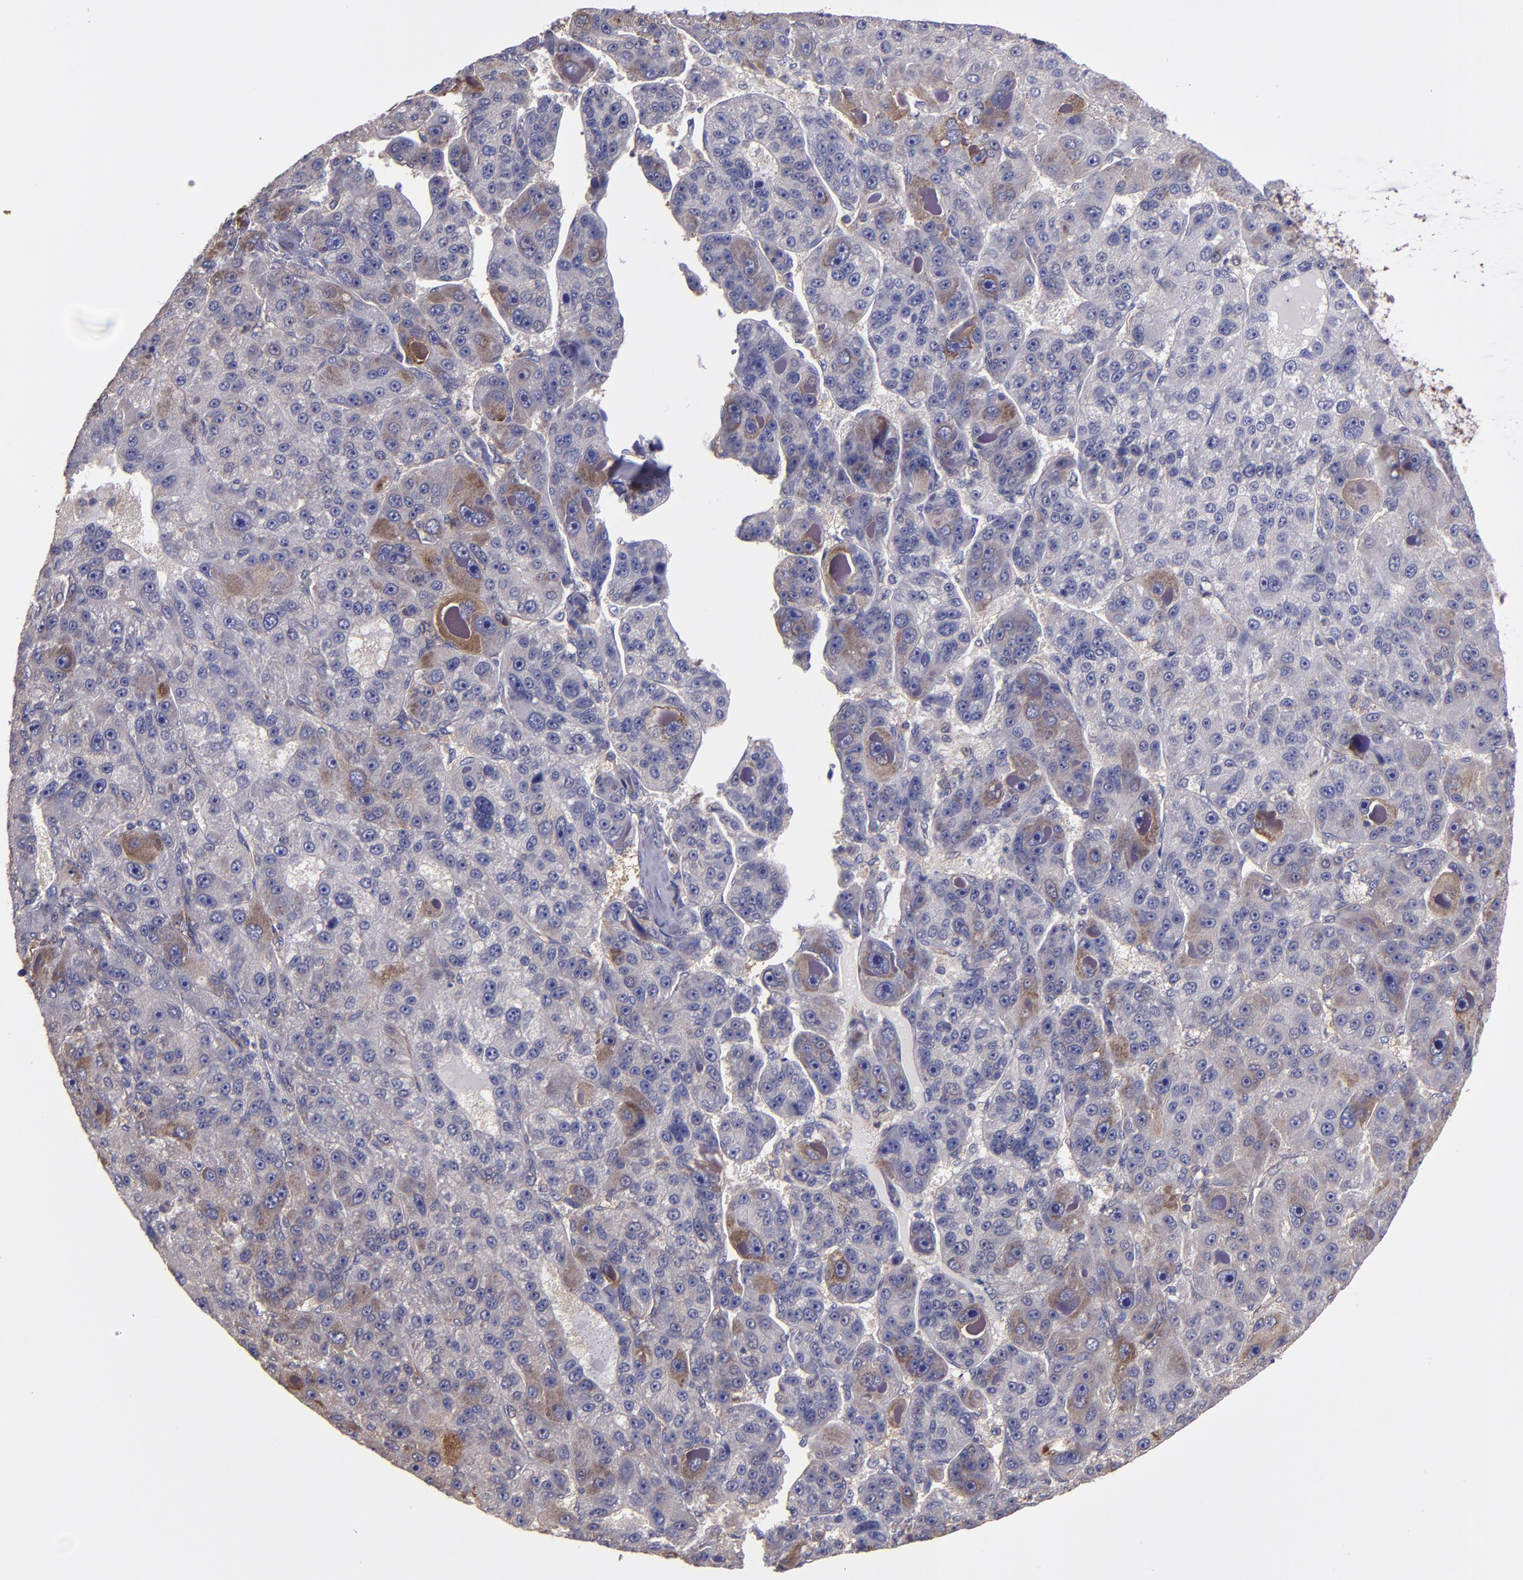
{"staining": {"intensity": "weak", "quantity": "25%-75%", "location": "cytoplasmic/membranous"}, "tissue": "liver cancer", "cell_type": "Tumor cells", "image_type": "cancer", "snomed": [{"axis": "morphology", "description": "Carcinoma, Hepatocellular, NOS"}, {"axis": "topography", "description": "Liver"}], "caption": "Liver hepatocellular carcinoma was stained to show a protein in brown. There is low levels of weak cytoplasmic/membranous expression in approximately 25%-75% of tumor cells. (brown staining indicates protein expression, while blue staining denotes nuclei).", "gene": "CARS1", "patient": {"sex": "male", "age": 76}}